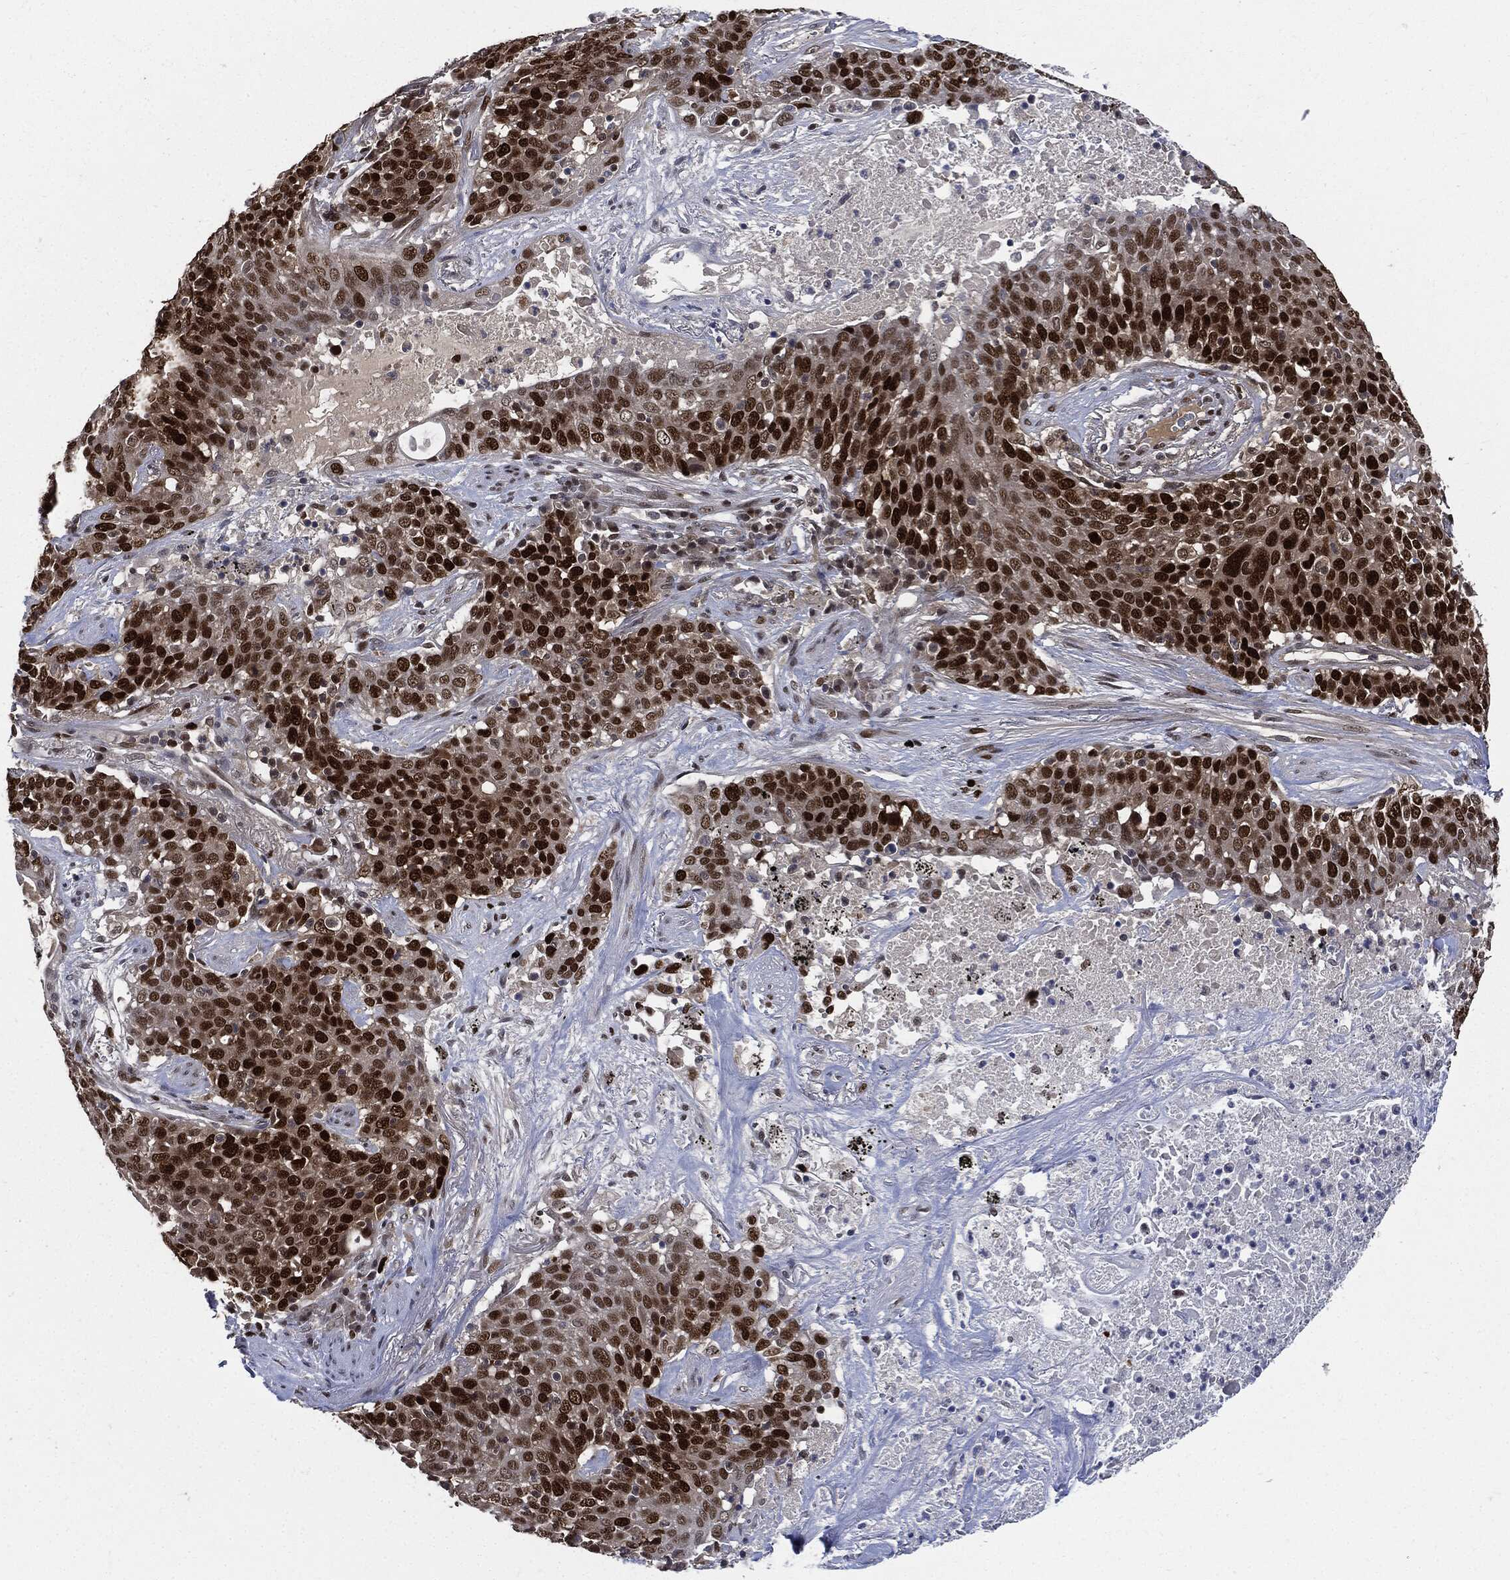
{"staining": {"intensity": "strong", "quantity": "25%-75%", "location": "nuclear"}, "tissue": "lung cancer", "cell_type": "Tumor cells", "image_type": "cancer", "snomed": [{"axis": "morphology", "description": "Squamous cell carcinoma, NOS"}, {"axis": "topography", "description": "Lung"}], "caption": "IHC image of neoplastic tissue: squamous cell carcinoma (lung) stained using immunohistochemistry (IHC) exhibits high levels of strong protein expression localized specifically in the nuclear of tumor cells, appearing as a nuclear brown color.", "gene": "PCNA", "patient": {"sex": "male", "age": 82}}